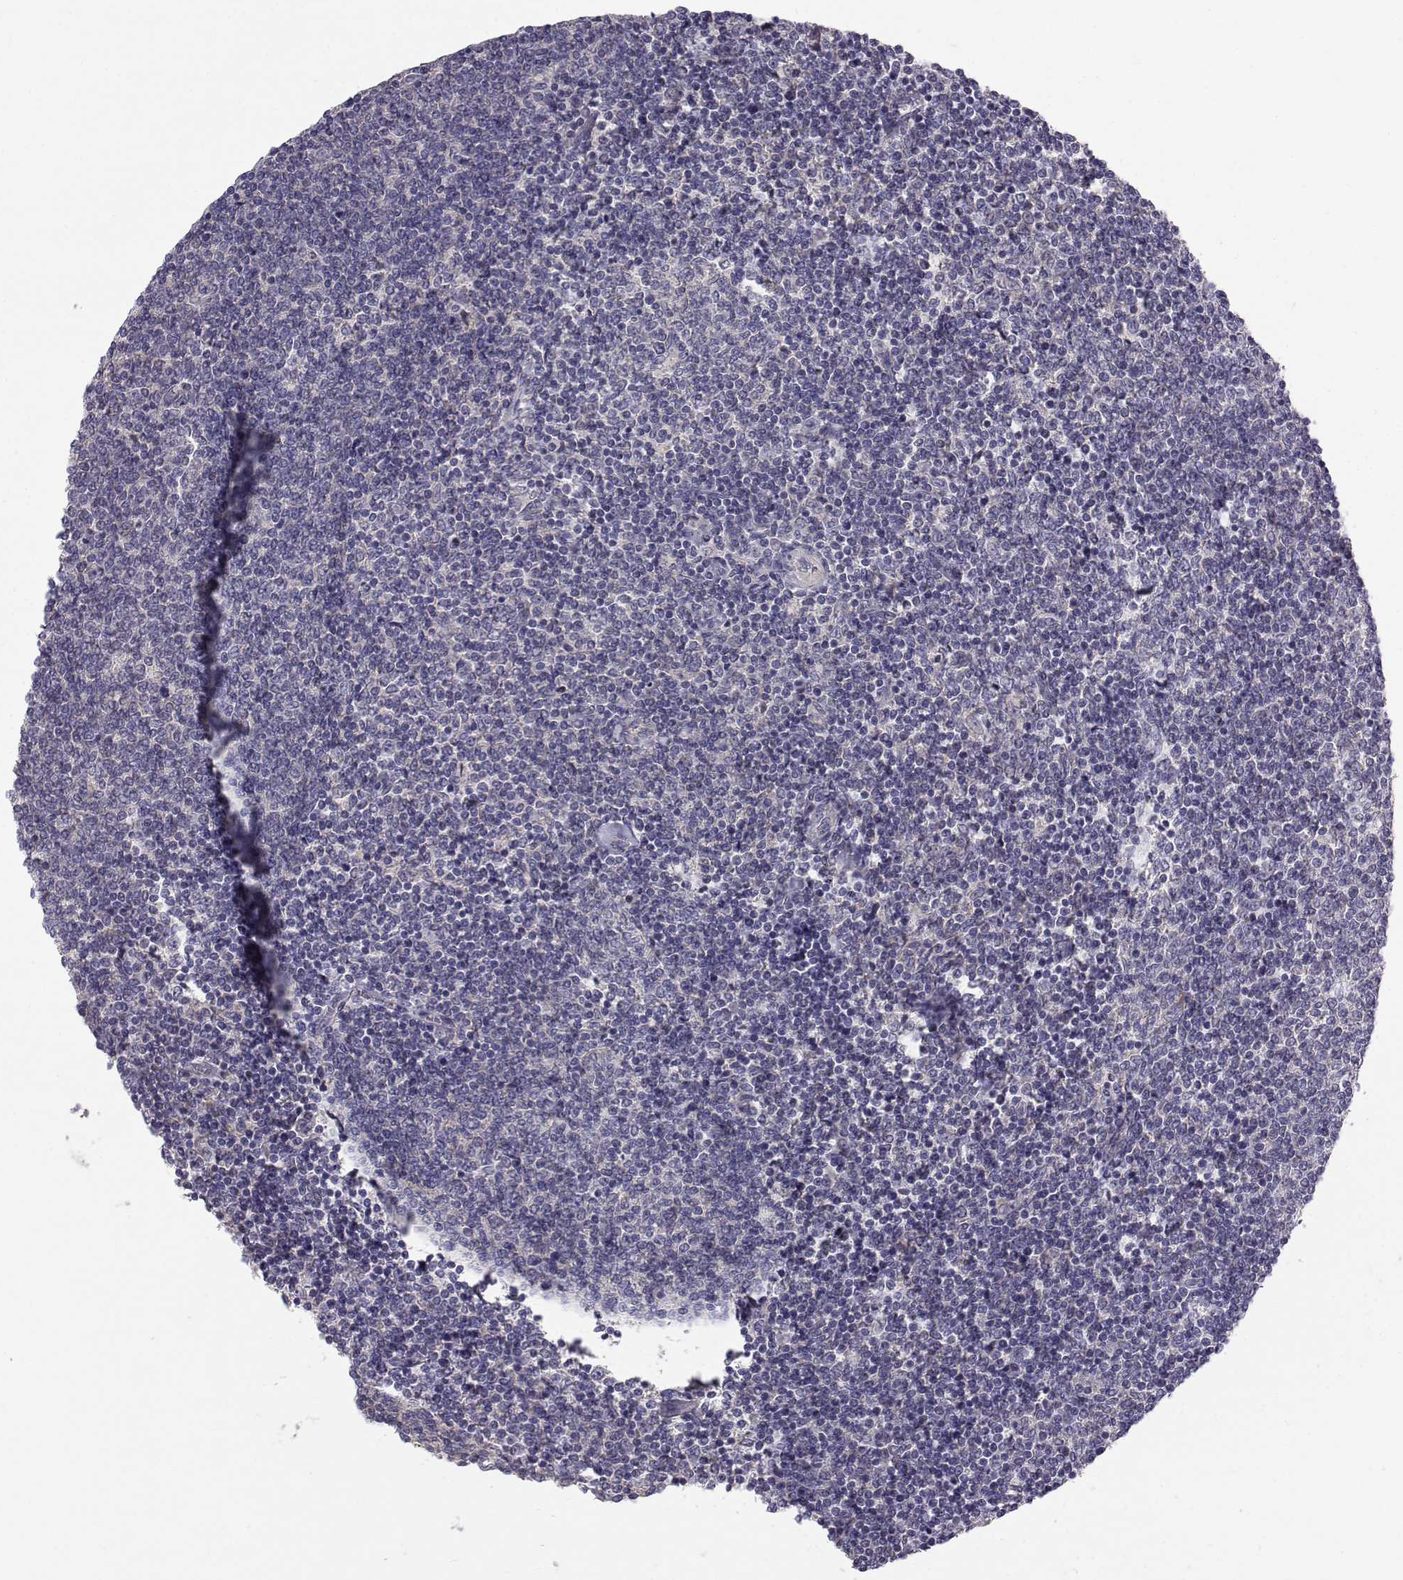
{"staining": {"intensity": "negative", "quantity": "none", "location": "none"}, "tissue": "lymphoma", "cell_type": "Tumor cells", "image_type": "cancer", "snomed": [{"axis": "morphology", "description": "Malignant lymphoma, non-Hodgkin's type, Low grade"}, {"axis": "topography", "description": "Lymph node"}], "caption": "DAB immunohistochemical staining of human malignant lymphoma, non-Hodgkin's type (low-grade) displays no significant expression in tumor cells.", "gene": "PEX5L", "patient": {"sex": "male", "age": 52}}